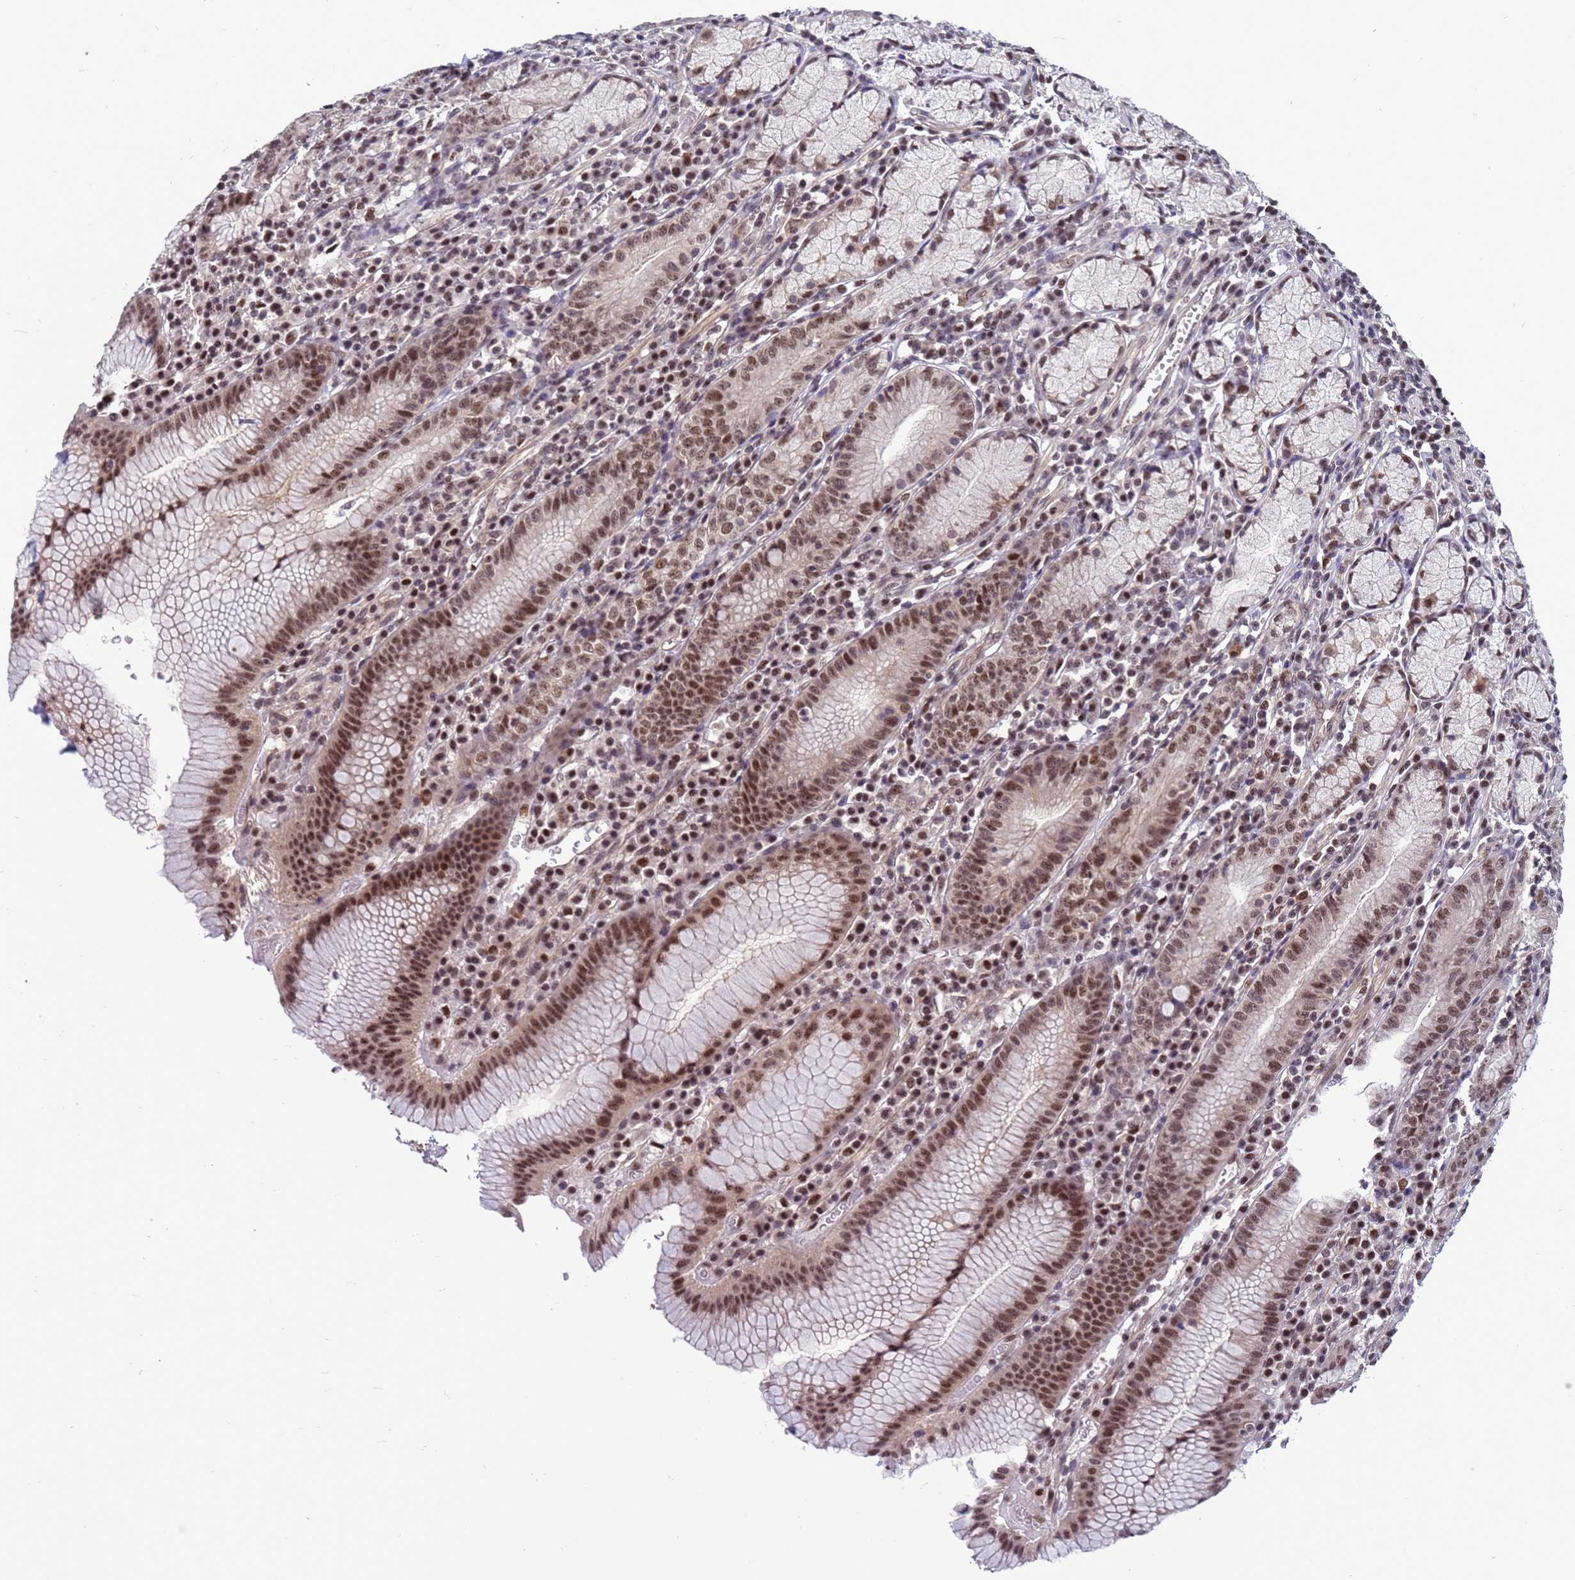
{"staining": {"intensity": "moderate", "quantity": ">75%", "location": "cytoplasmic/membranous,nuclear"}, "tissue": "stomach", "cell_type": "Glandular cells", "image_type": "normal", "snomed": [{"axis": "morphology", "description": "Normal tissue, NOS"}, {"axis": "topography", "description": "Stomach"}], "caption": "Immunohistochemical staining of unremarkable human stomach displays medium levels of moderate cytoplasmic/membranous,nuclear positivity in about >75% of glandular cells.", "gene": "NSL1", "patient": {"sex": "male", "age": 55}}